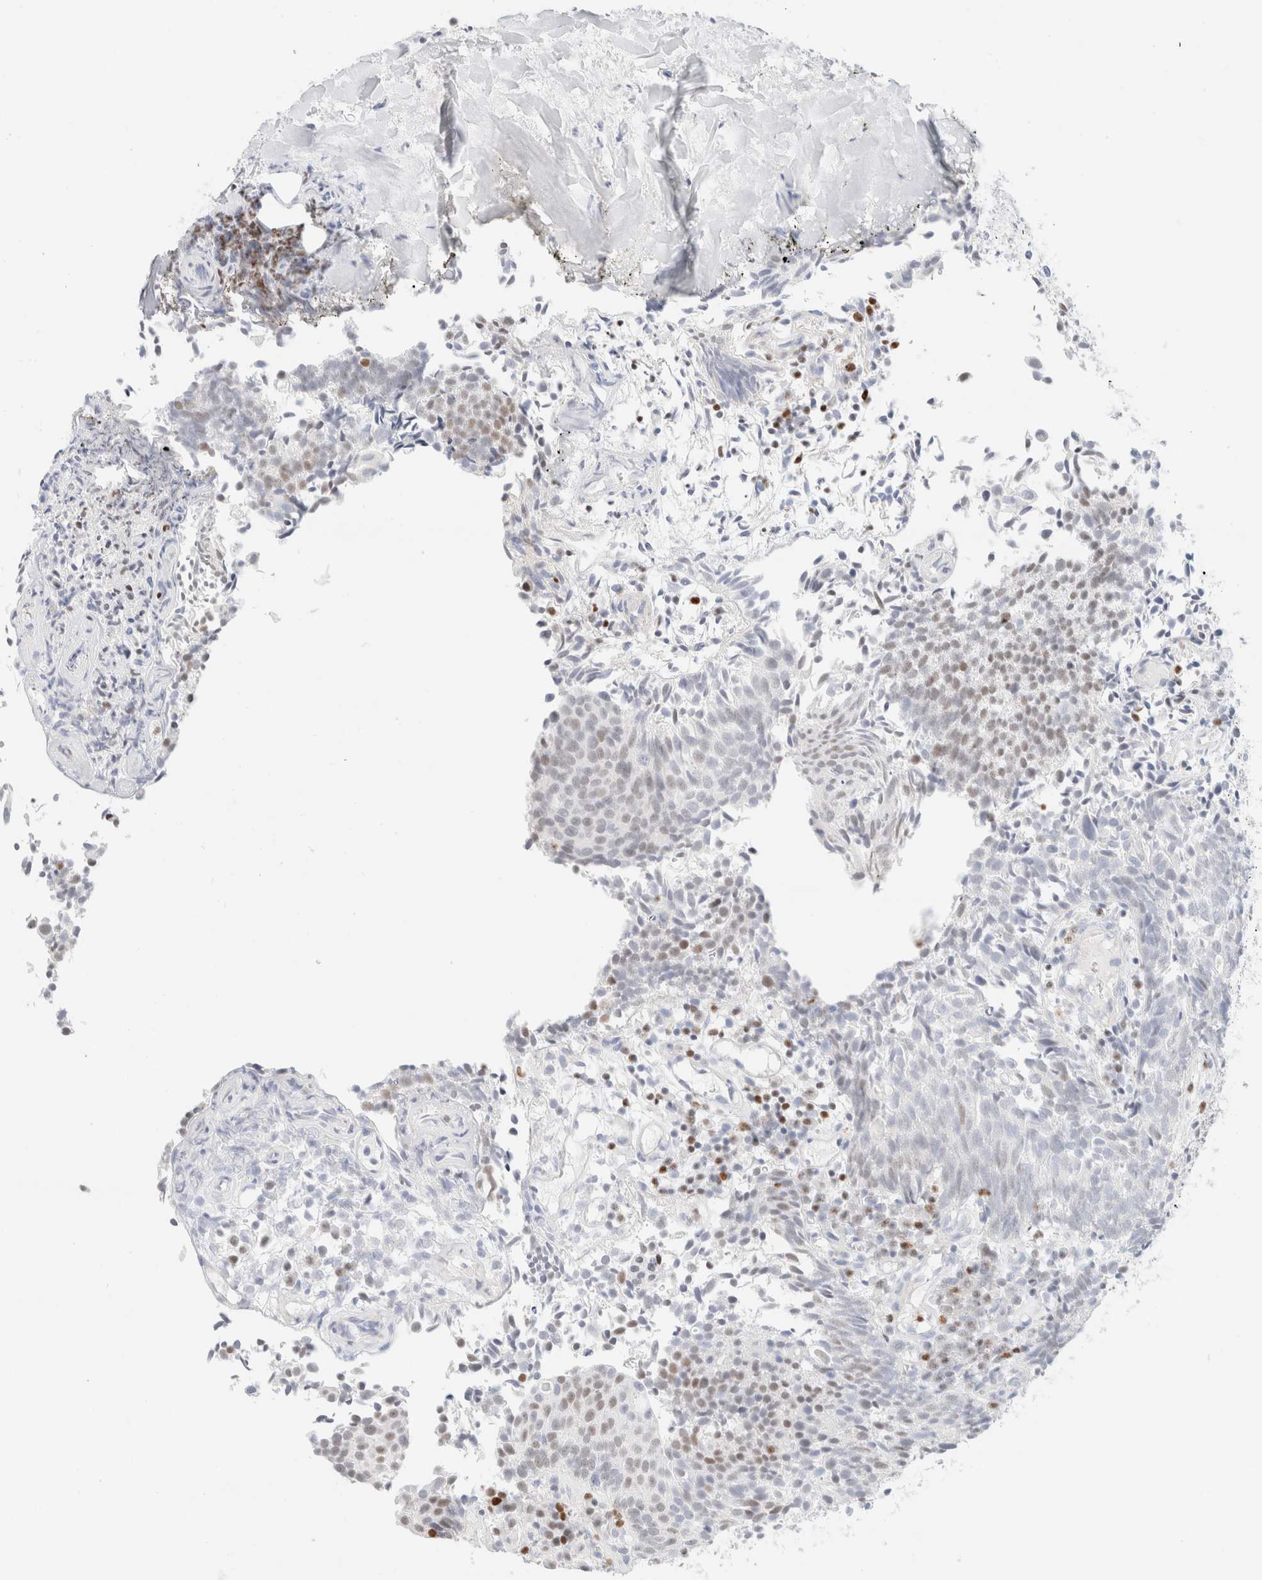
{"staining": {"intensity": "weak", "quantity": "25%-75%", "location": "nuclear"}, "tissue": "urothelial cancer", "cell_type": "Tumor cells", "image_type": "cancer", "snomed": [{"axis": "morphology", "description": "Urothelial carcinoma, Low grade"}, {"axis": "topography", "description": "Urinary bladder"}], "caption": "A histopathology image of human urothelial cancer stained for a protein displays weak nuclear brown staining in tumor cells. The protein of interest is shown in brown color, while the nuclei are stained blue.", "gene": "IKZF3", "patient": {"sex": "male", "age": 86}}